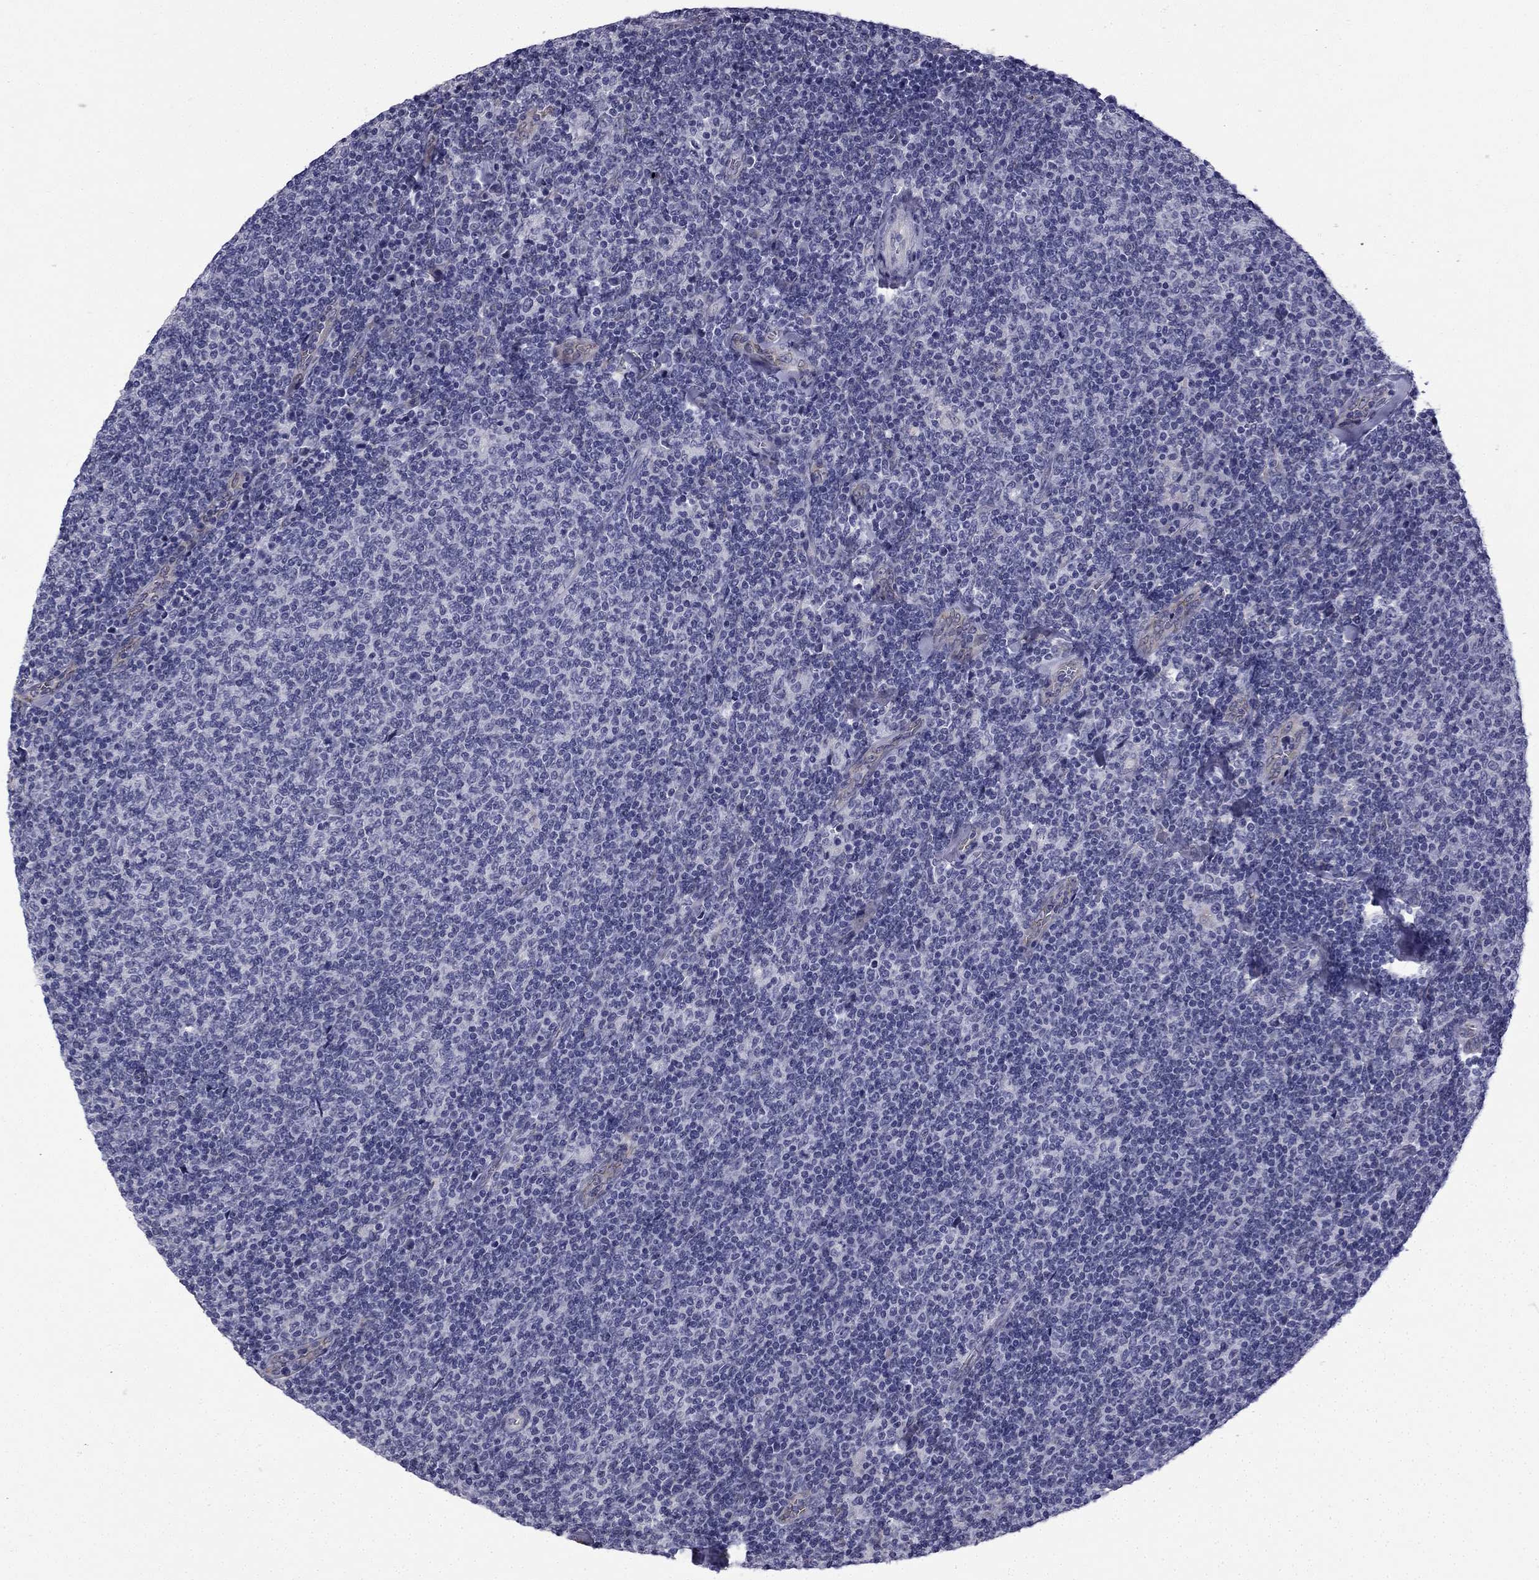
{"staining": {"intensity": "negative", "quantity": "none", "location": "none"}, "tissue": "lymphoma", "cell_type": "Tumor cells", "image_type": "cancer", "snomed": [{"axis": "morphology", "description": "Malignant lymphoma, non-Hodgkin's type, Low grade"}, {"axis": "topography", "description": "Lymph node"}], "caption": "Tumor cells are negative for brown protein staining in low-grade malignant lymphoma, non-Hodgkin's type. (Stains: DAB (3,3'-diaminobenzidine) immunohistochemistry (IHC) with hematoxylin counter stain, Microscopy: brightfield microscopy at high magnification).", "gene": "CCDC40", "patient": {"sex": "male", "age": 52}}